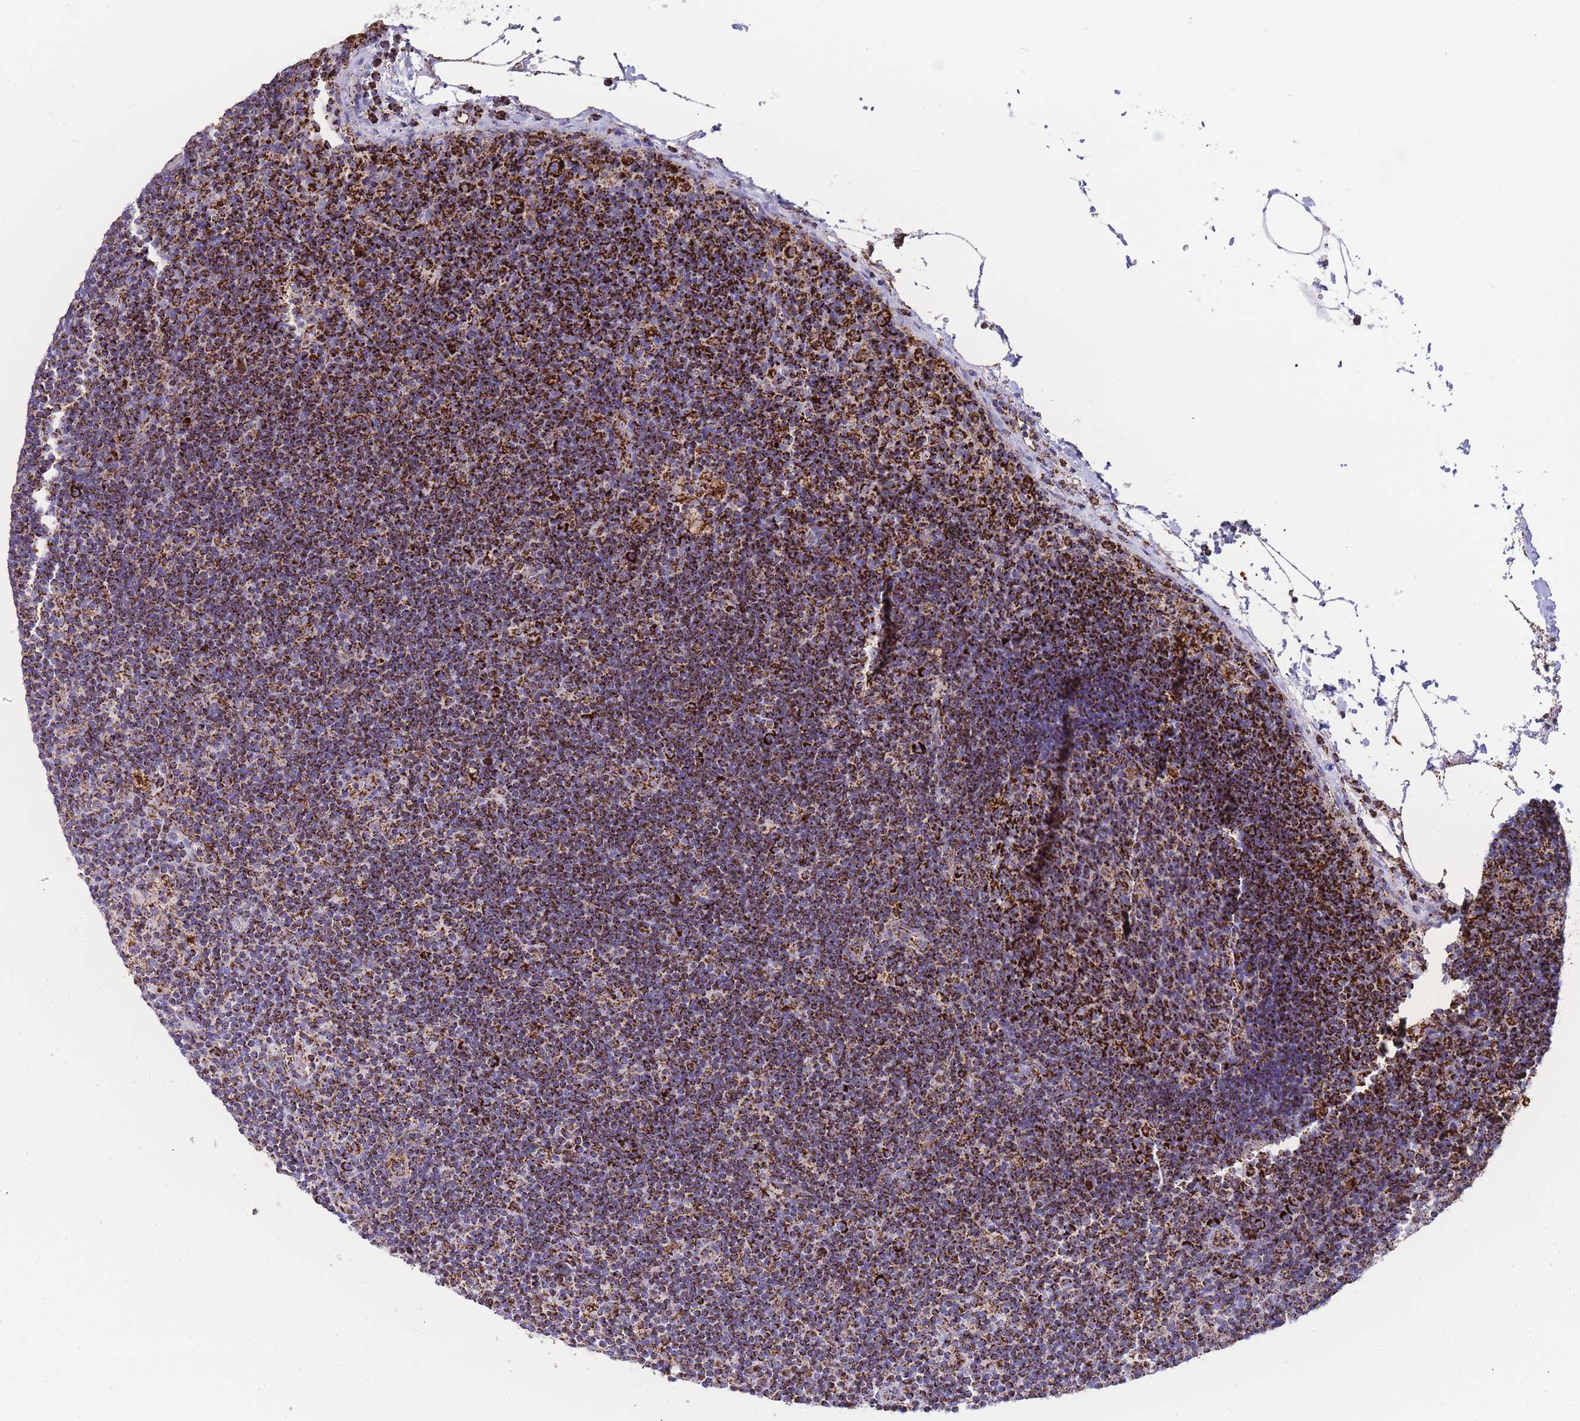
{"staining": {"intensity": "strong", "quantity": ">75%", "location": "cytoplasmic/membranous"}, "tissue": "lymph node", "cell_type": "Germinal center cells", "image_type": "normal", "snomed": [{"axis": "morphology", "description": "Normal tissue, NOS"}, {"axis": "topography", "description": "Lymph node"}], "caption": "Protein staining of benign lymph node shows strong cytoplasmic/membranous positivity in about >75% of germinal center cells. Using DAB (brown) and hematoxylin (blue) stains, captured at high magnification using brightfield microscopy.", "gene": "GSTM1", "patient": {"sex": "male", "age": 62}}